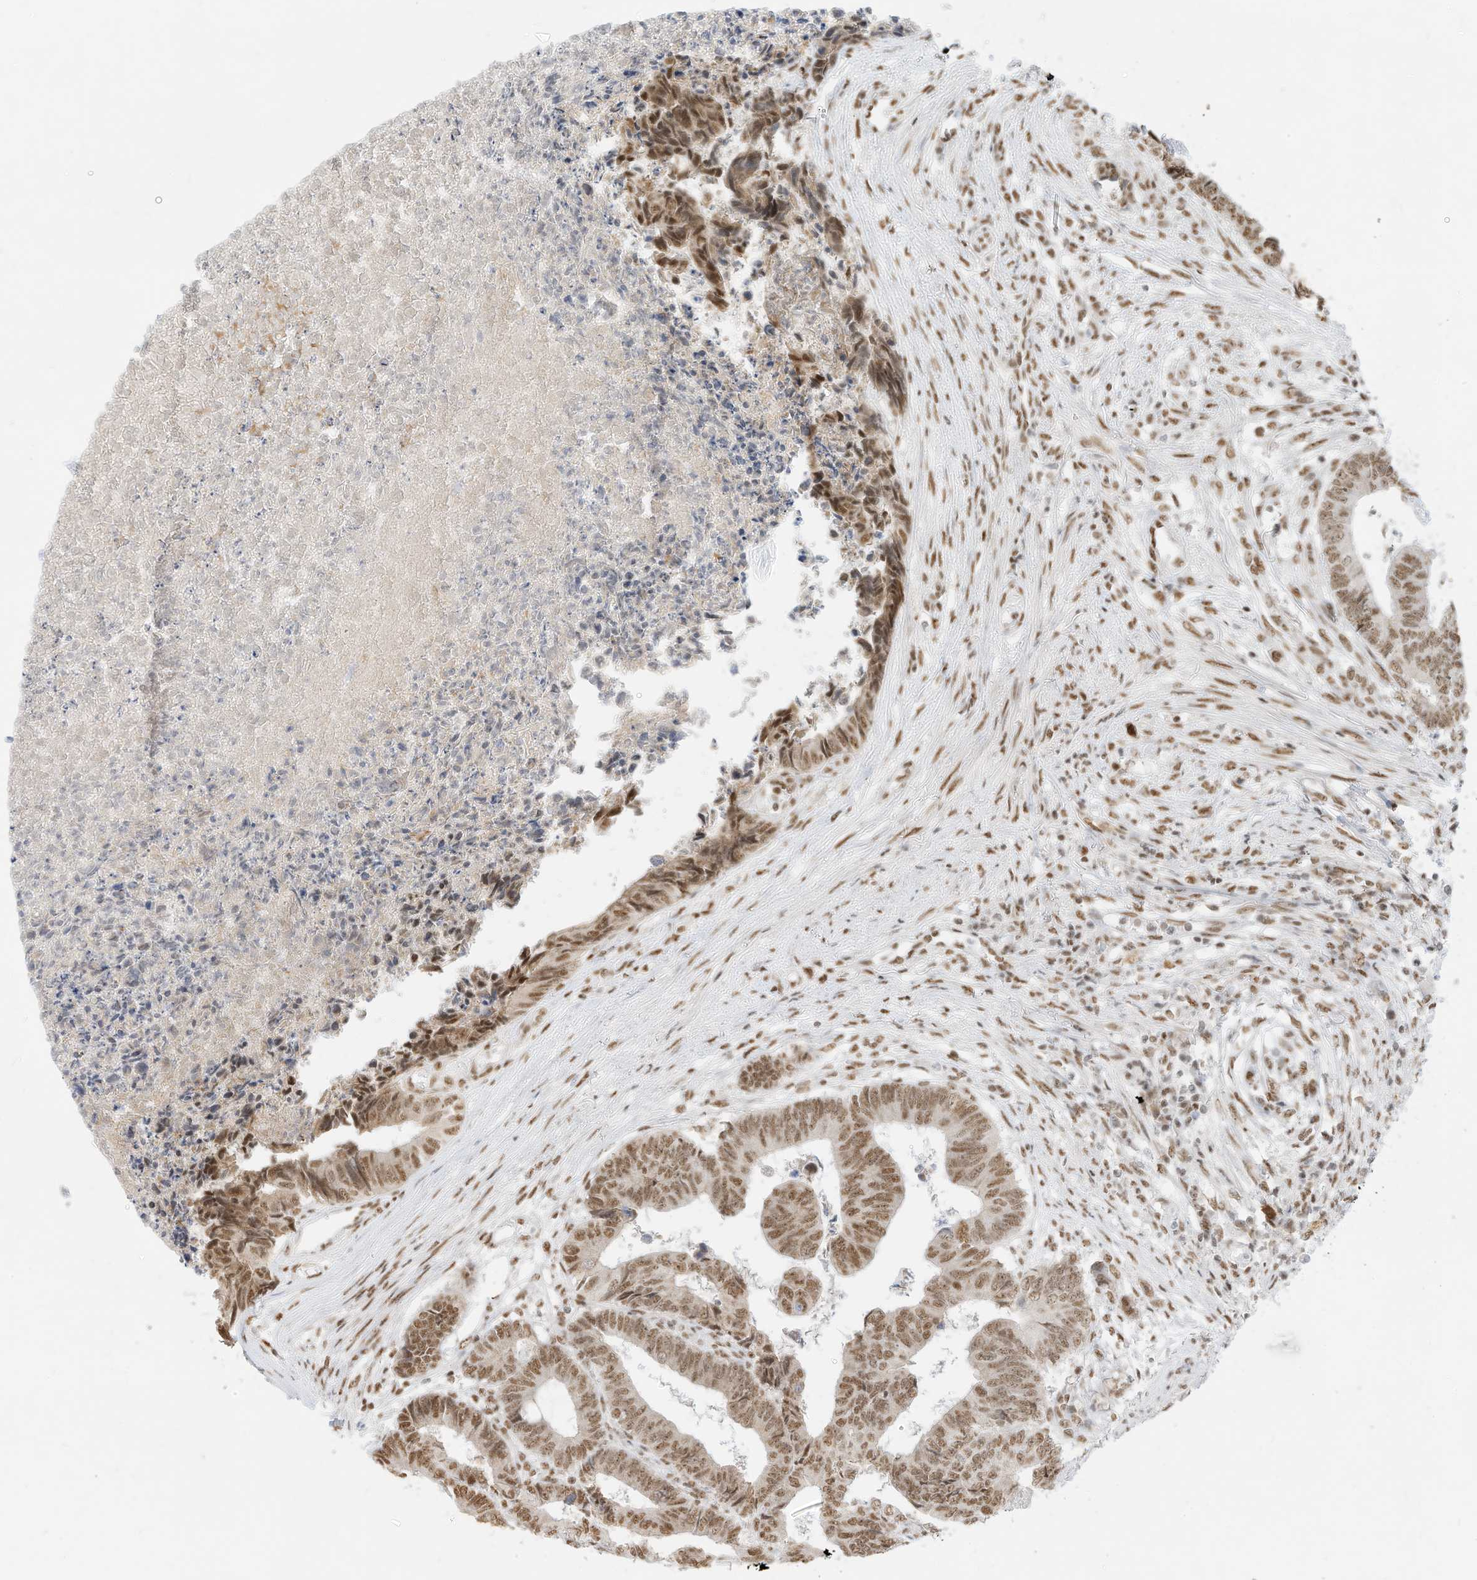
{"staining": {"intensity": "moderate", "quantity": ">75%", "location": "nuclear"}, "tissue": "colorectal cancer", "cell_type": "Tumor cells", "image_type": "cancer", "snomed": [{"axis": "morphology", "description": "Adenocarcinoma, NOS"}, {"axis": "topography", "description": "Rectum"}], "caption": "Immunohistochemical staining of human colorectal adenocarcinoma shows medium levels of moderate nuclear positivity in approximately >75% of tumor cells. Ihc stains the protein in brown and the nuclei are stained blue.", "gene": "NHSL1", "patient": {"sex": "male", "age": 84}}